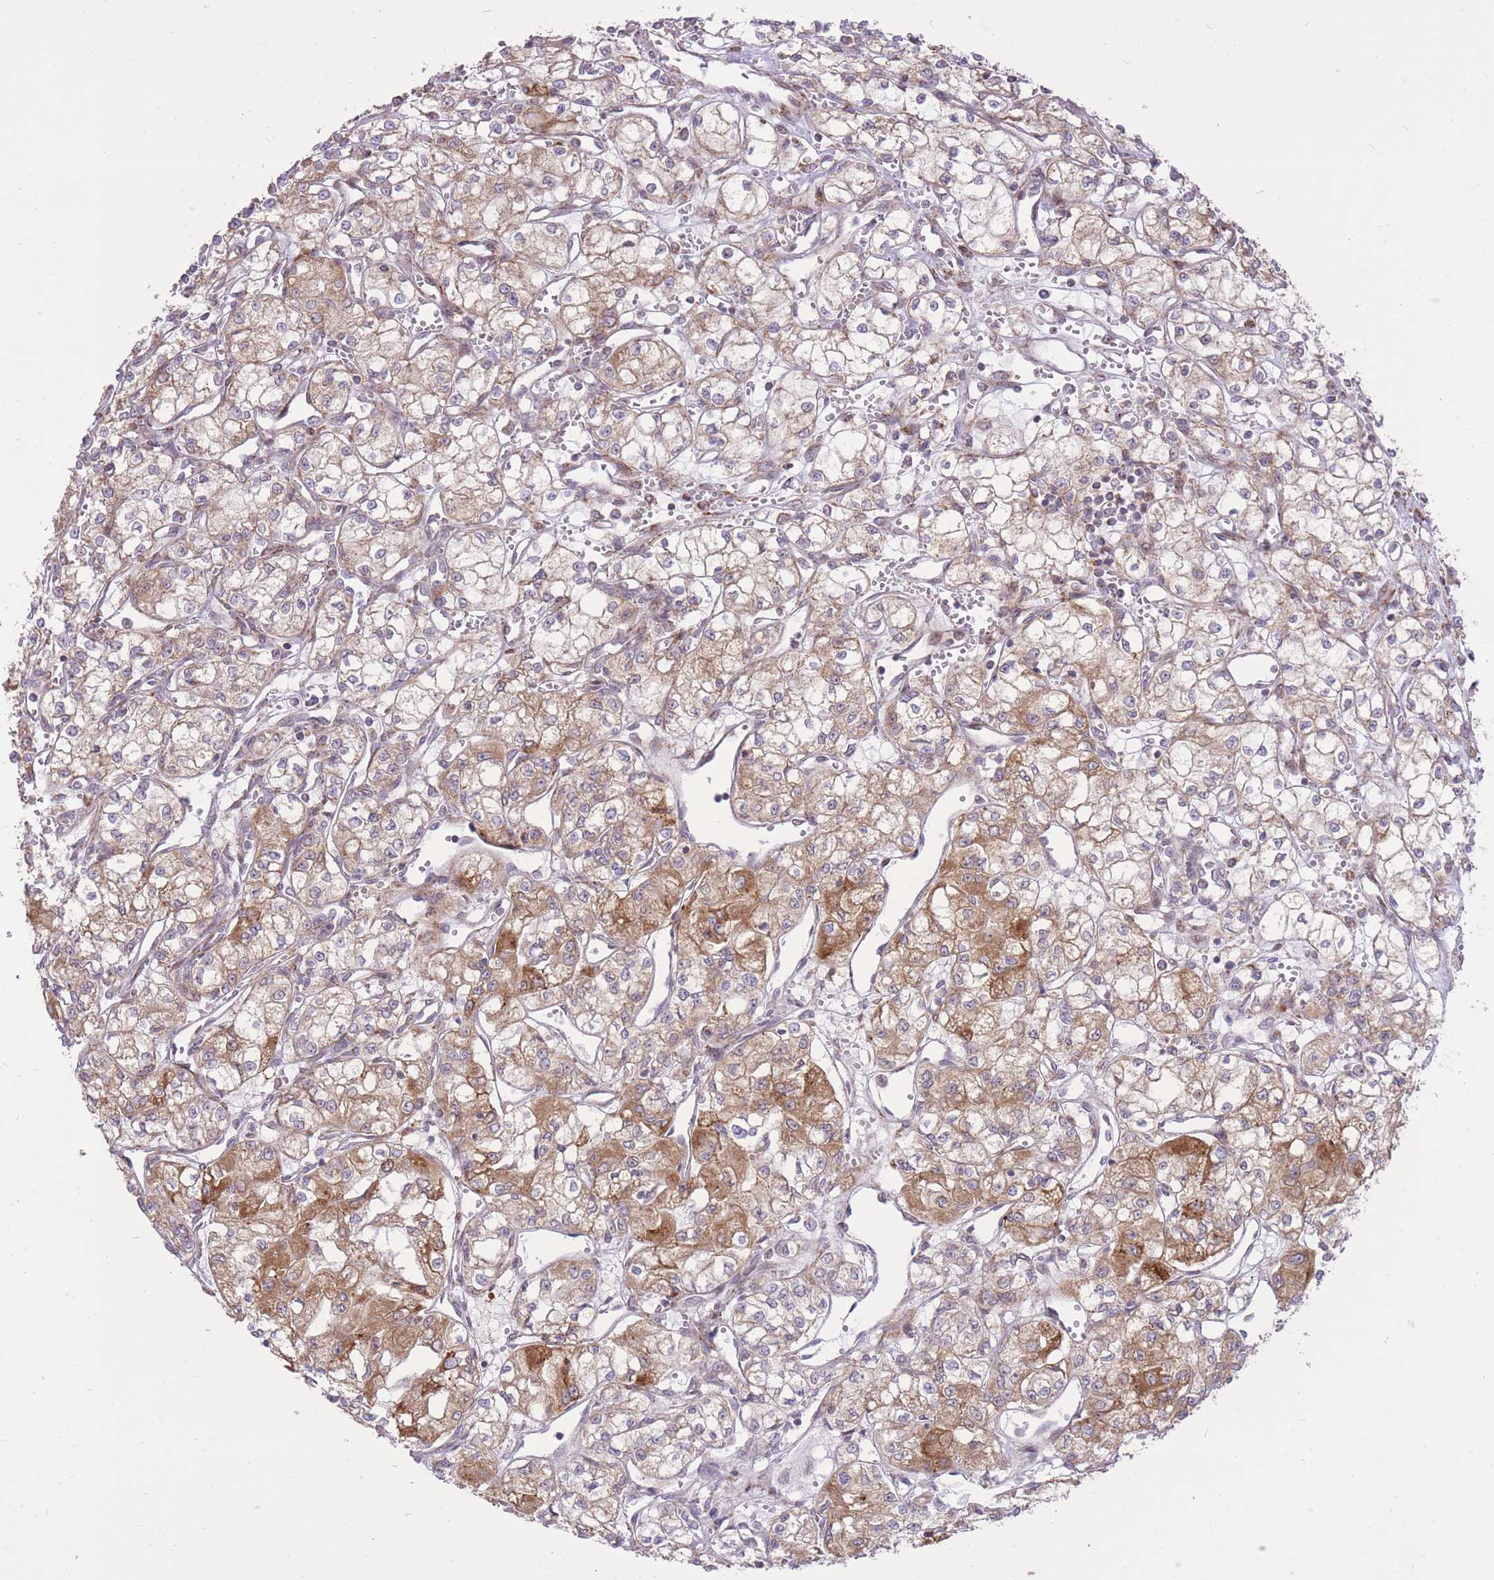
{"staining": {"intensity": "moderate", "quantity": "<25%", "location": "cytoplasmic/membranous"}, "tissue": "renal cancer", "cell_type": "Tumor cells", "image_type": "cancer", "snomed": [{"axis": "morphology", "description": "Adenocarcinoma, NOS"}, {"axis": "topography", "description": "Kidney"}], "caption": "A high-resolution photomicrograph shows IHC staining of renal cancer (adenocarcinoma), which exhibits moderate cytoplasmic/membranous positivity in approximately <25% of tumor cells.", "gene": "SLC4A4", "patient": {"sex": "male", "age": 59}}